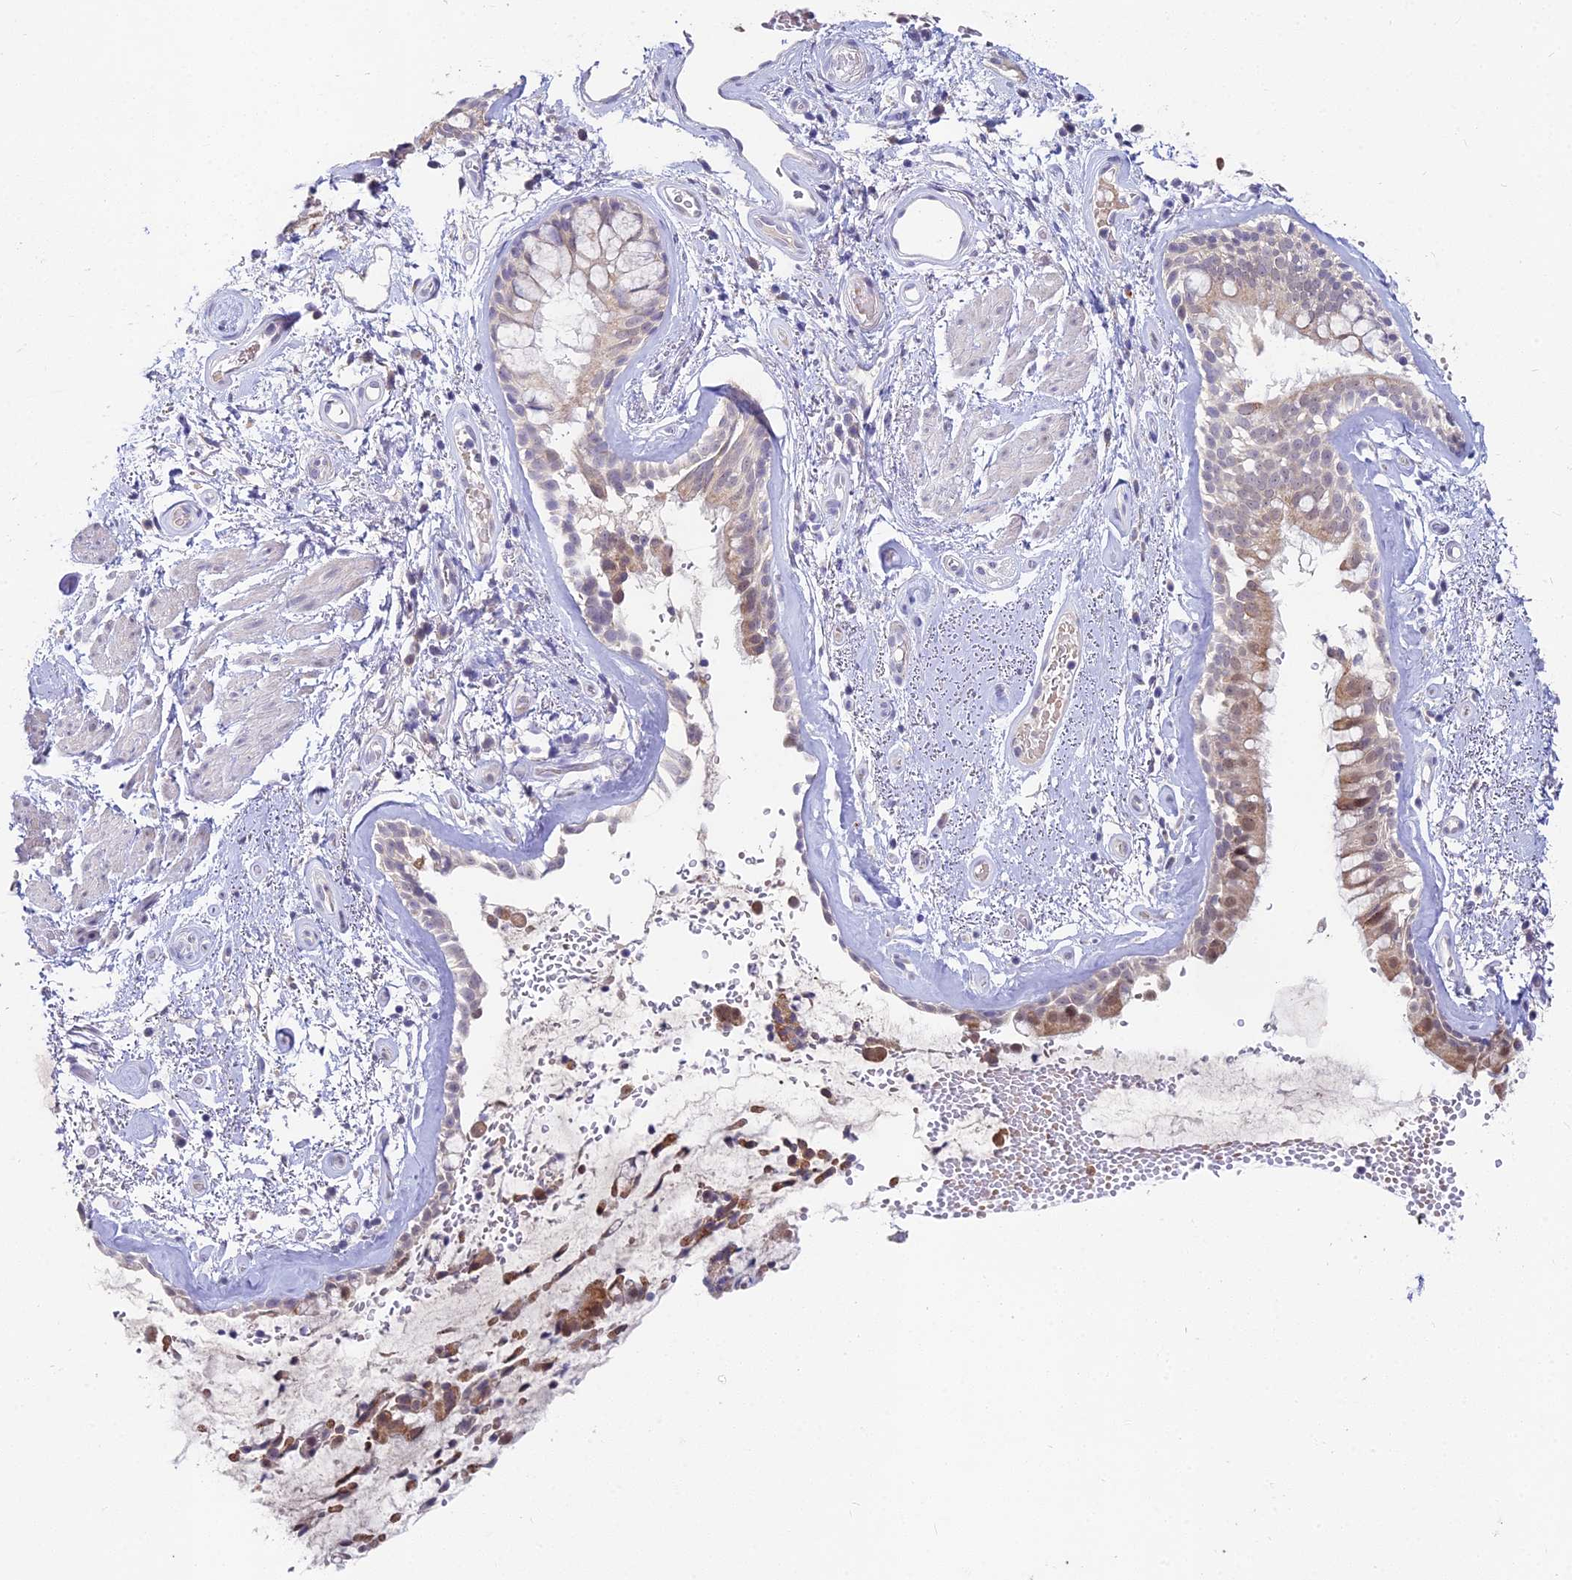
{"staining": {"intensity": "moderate", "quantity": "25%-75%", "location": "cytoplasmic/membranous,nuclear"}, "tissue": "bronchus", "cell_type": "Respiratory epithelial cells", "image_type": "normal", "snomed": [{"axis": "morphology", "description": "Normal tissue, NOS"}, {"axis": "topography", "description": "Cartilage tissue"}, {"axis": "topography", "description": "Bronchus"}], "caption": "Human bronchus stained for a protein (brown) reveals moderate cytoplasmic/membranous,nuclear positive expression in approximately 25%-75% of respiratory epithelial cells.", "gene": "WDR43", "patient": {"sex": "female", "age": 66}}